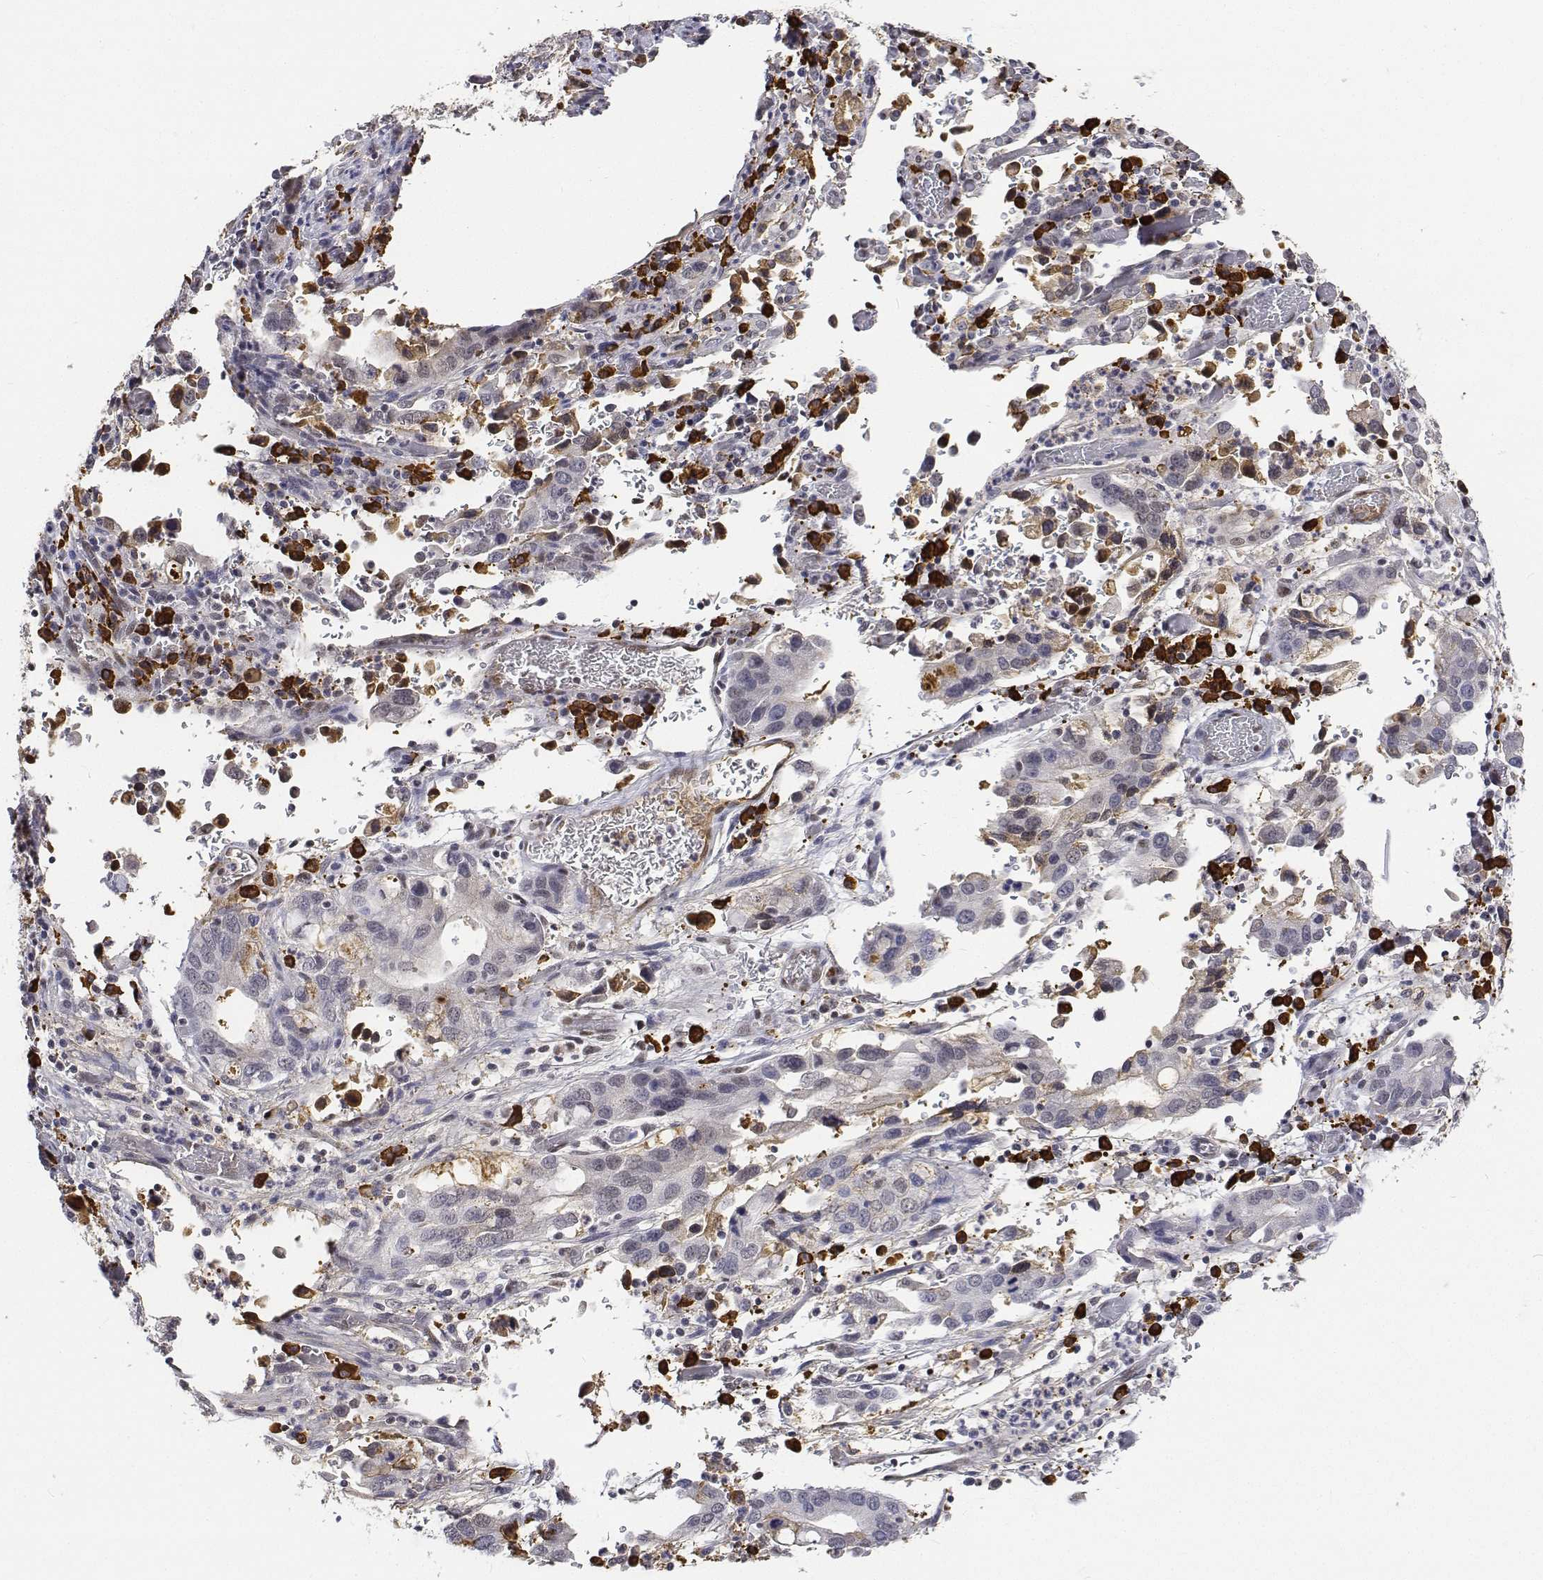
{"staining": {"intensity": "weak", "quantity": "25%-75%", "location": "nuclear"}, "tissue": "stomach cancer", "cell_type": "Tumor cells", "image_type": "cancer", "snomed": [{"axis": "morphology", "description": "Adenocarcinoma, NOS"}, {"axis": "topography", "description": "Stomach, upper"}], "caption": "Immunohistochemistry (IHC) photomicrograph of stomach cancer stained for a protein (brown), which displays low levels of weak nuclear staining in approximately 25%-75% of tumor cells.", "gene": "ATRX", "patient": {"sex": "male", "age": 74}}